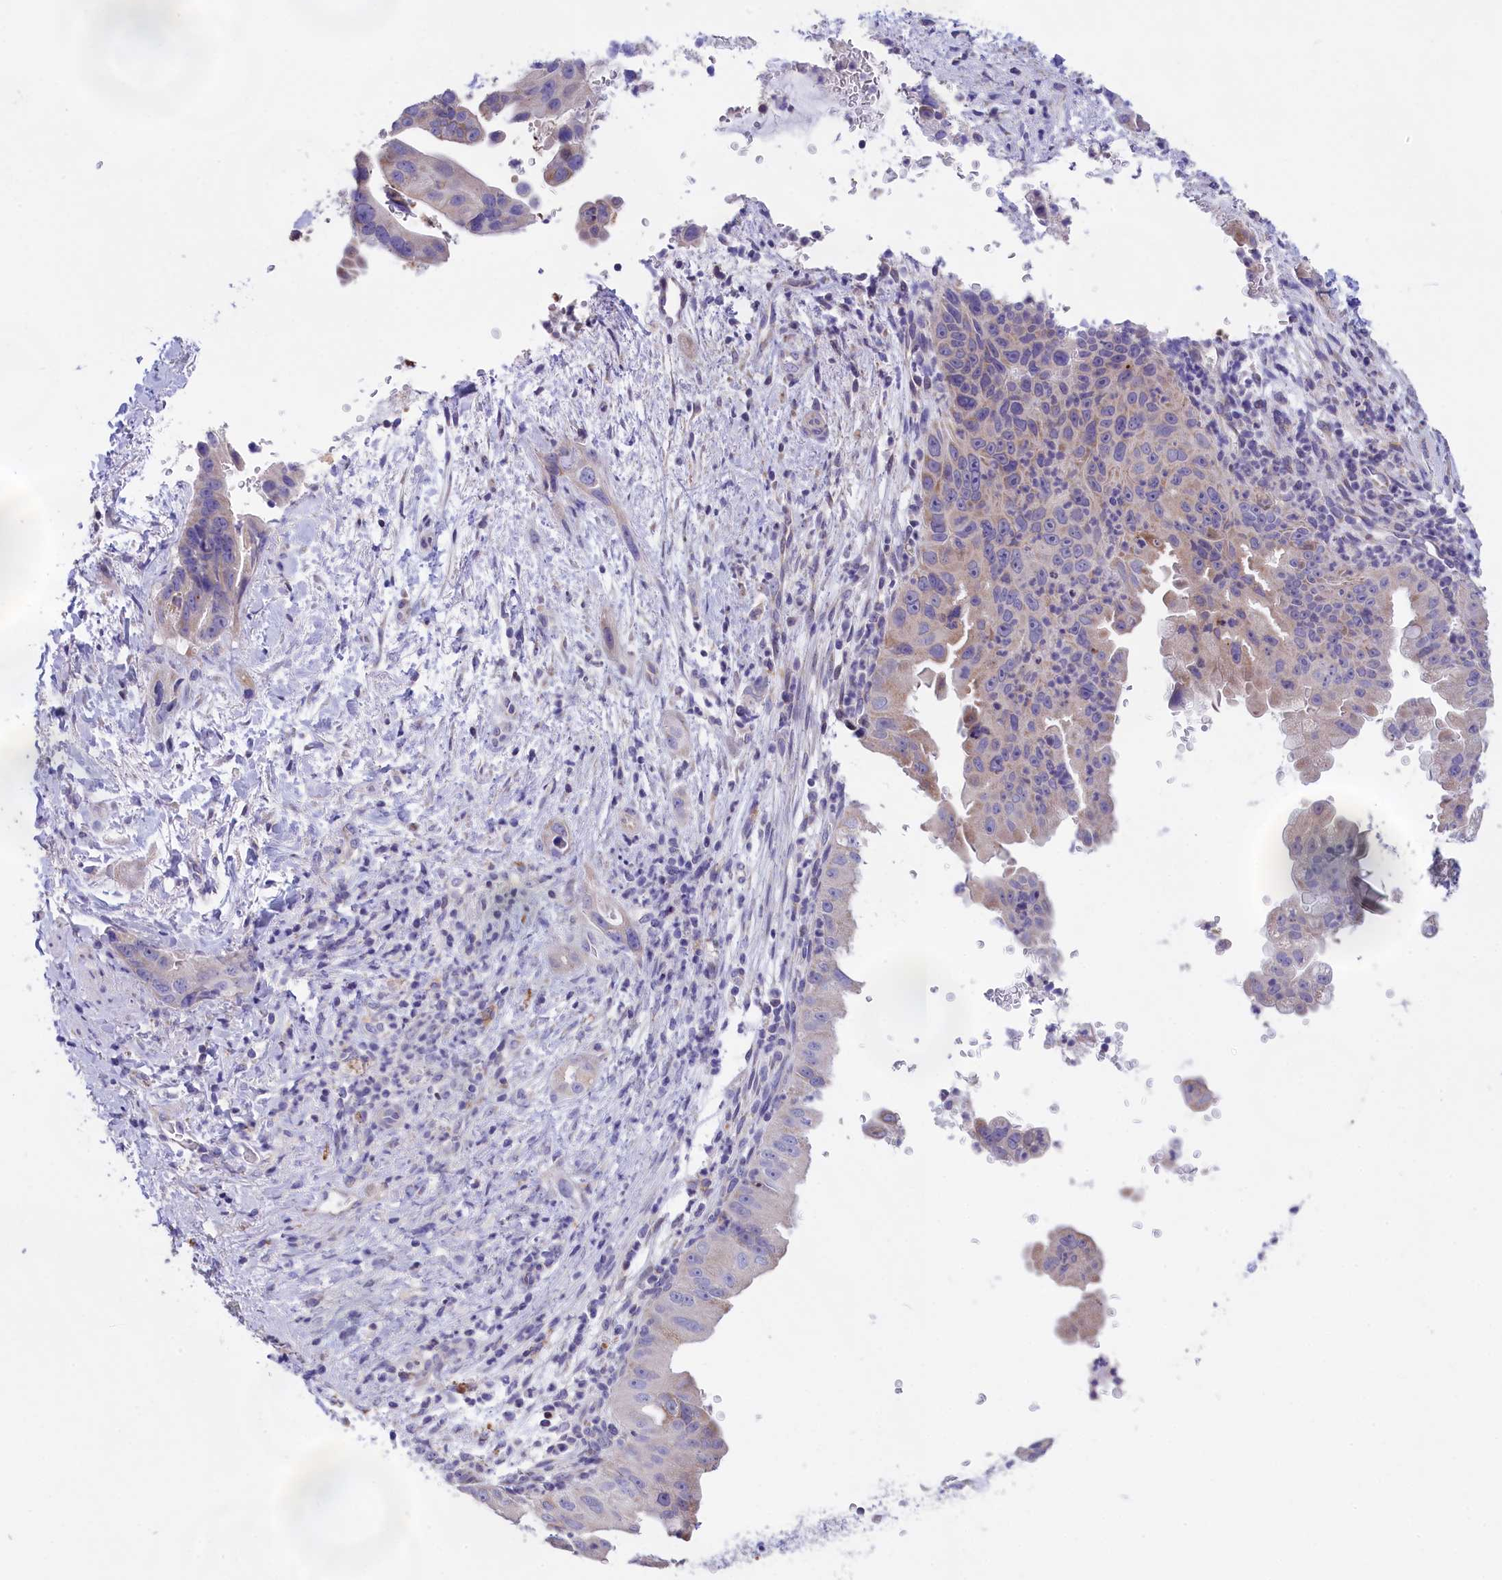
{"staining": {"intensity": "weak", "quantity": "<25%", "location": "cytoplasmic/membranous"}, "tissue": "pancreatic cancer", "cell_type": "Tumor cells", "image_type": "cancer", "snomed": [{"axis": "morphology", "description": "Adenocarcinoma, NOS"}, {"axis": "topography", "description": "Pancreas"}], "caption": "IHC micrograph of neoplastic tissue: adenocarcinoma (pancreatic) stained with DAB reveals no significant protein expression in tumor cells.", "gene": "CYP2U1", "patient": {"sex": "female", "age": 78}}